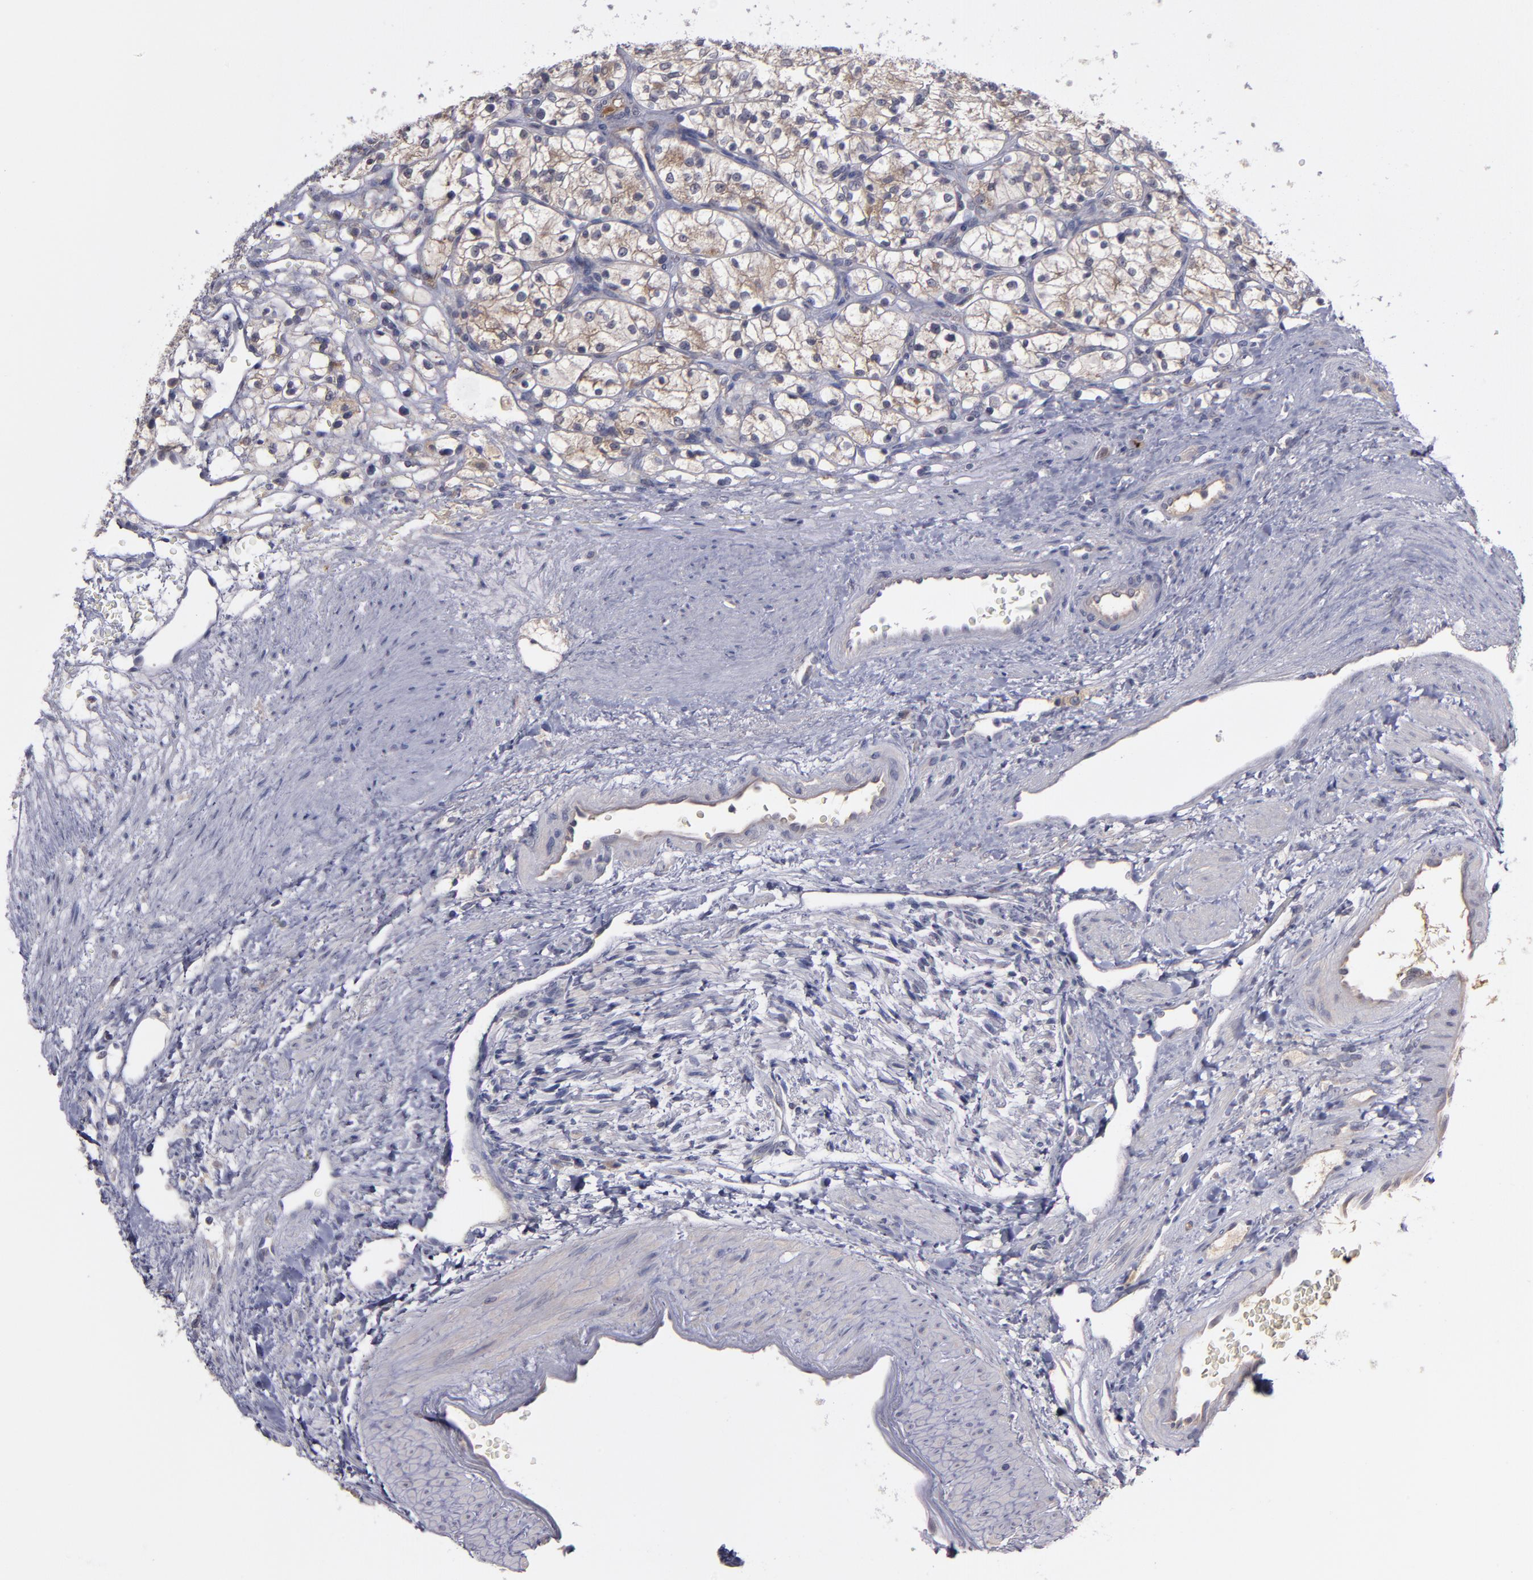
{"staining": {"intensity": "weak", "quantity": ">75%", "location": "cytoplasmic/membranous"}, "tissue": "renal cancer", "cell_type": "Tumor cells", "image_type": "cancer", "snomed": [{"axis": "morphology", "description": "Adenocarcinoma, NOS"}, {"axis": "topography", "description": "Kidney"}], "caption": "Protein staining of renal cancer (adenocarcinoma) tissue shows weak cytoplasmic/membranous staining in approximately >75% of tumor cells.", "gene": "MMP11", "patient": {"sex": "female", "age": 60}}